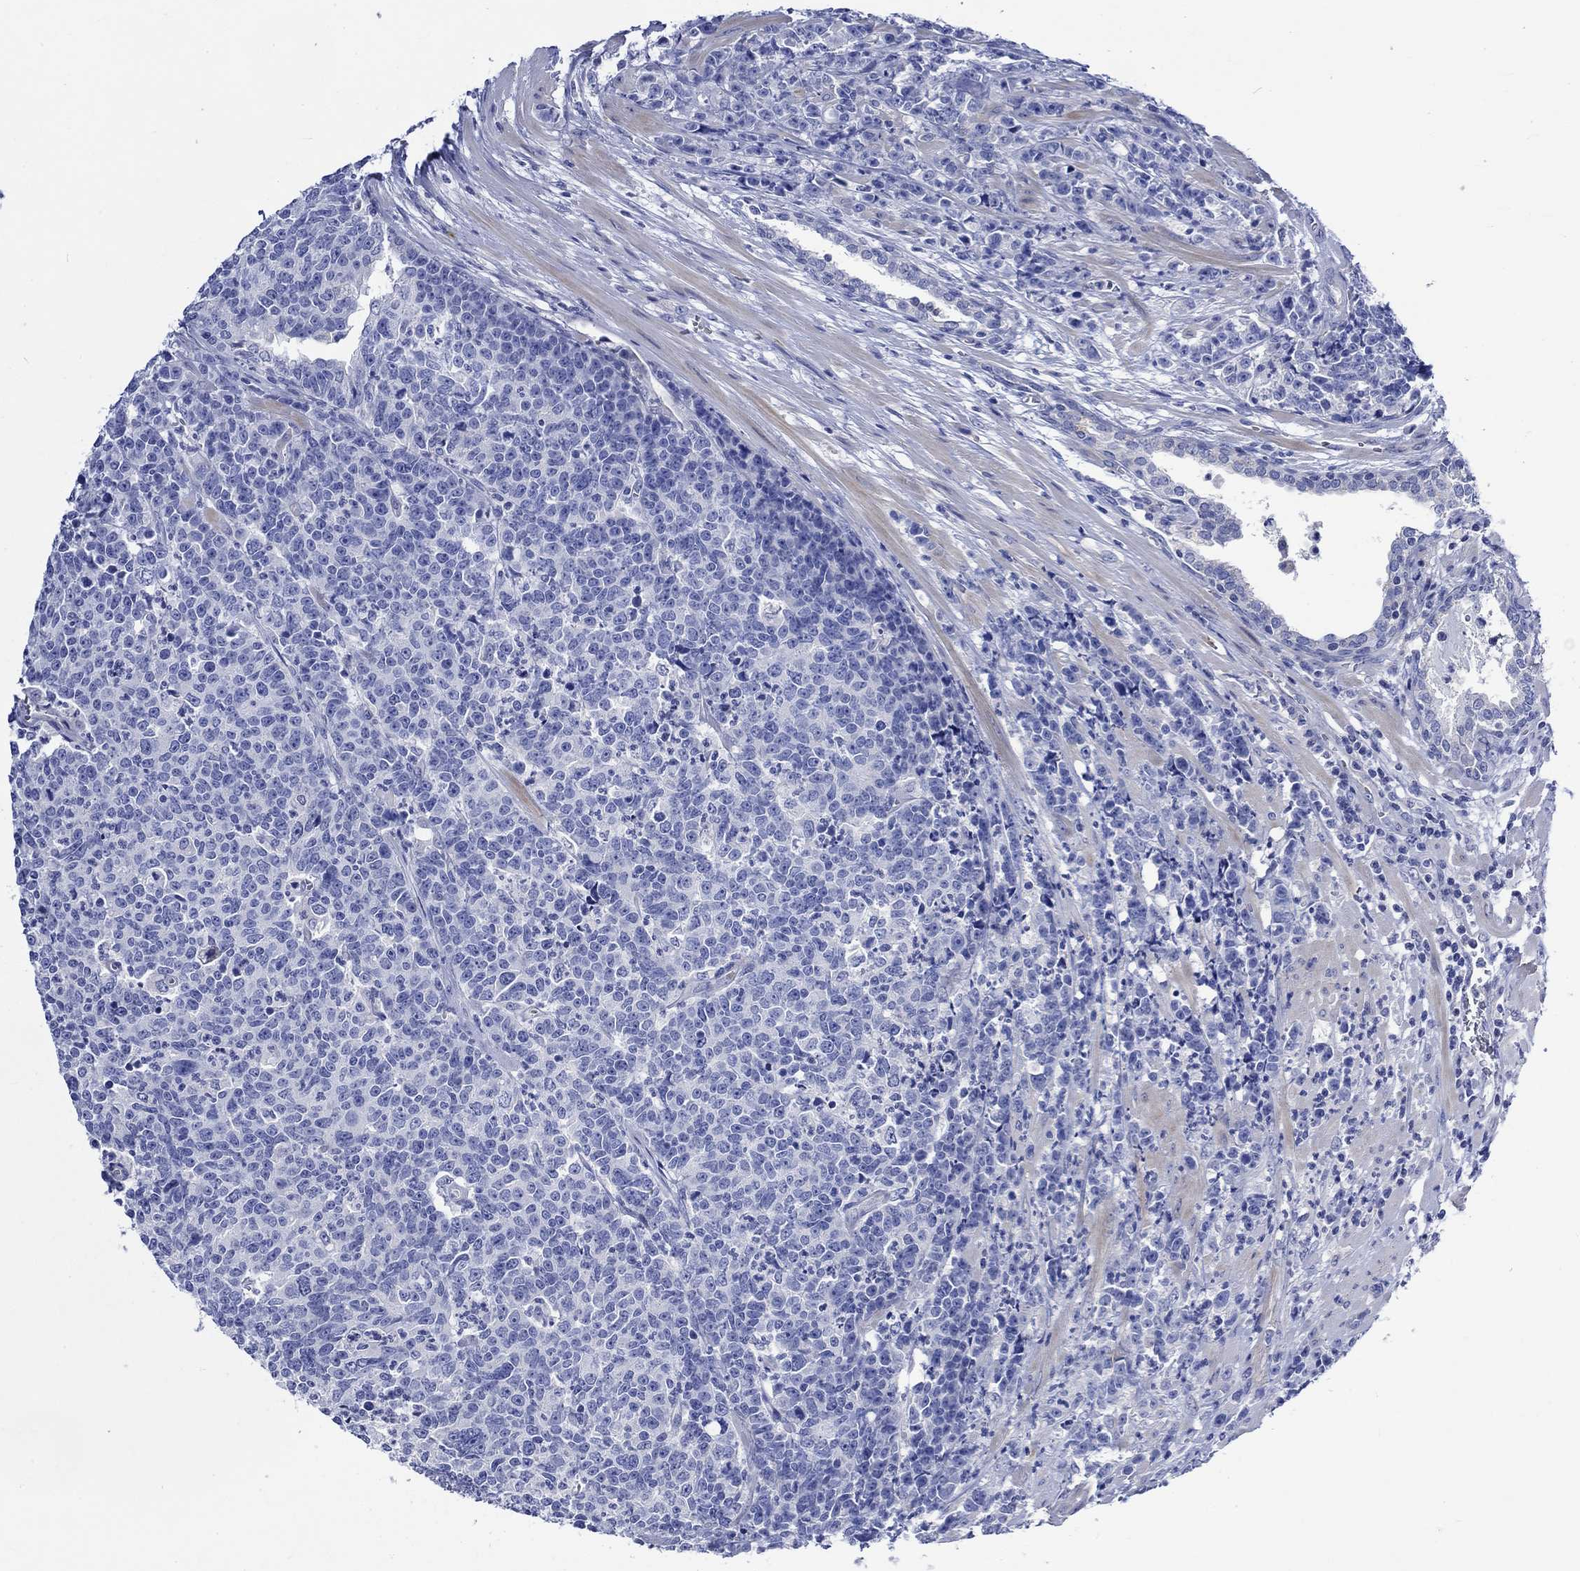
{"staining": {"intensity": "negative", "quantity": "none", "location": "none"}, "tissue": "prostate cancer", "cell_type": "Tumor cells", "image_type": "cancer", "snomed": [{"axis": "morphology", "description": "Adenocarcinoma, NOS"}, {"axis": "topography", "description": "Prostate"}], "caption": "An image of prostate adenocarcinoma stained for a protein demonstrates no brown staining in tumor cells. (Brightfield microscopy of DAB (3,3'-diaminobenzidine) IHC at high magnification).", "gene": "NRIP3", "patient": {"sex": "male", "age": 67}}